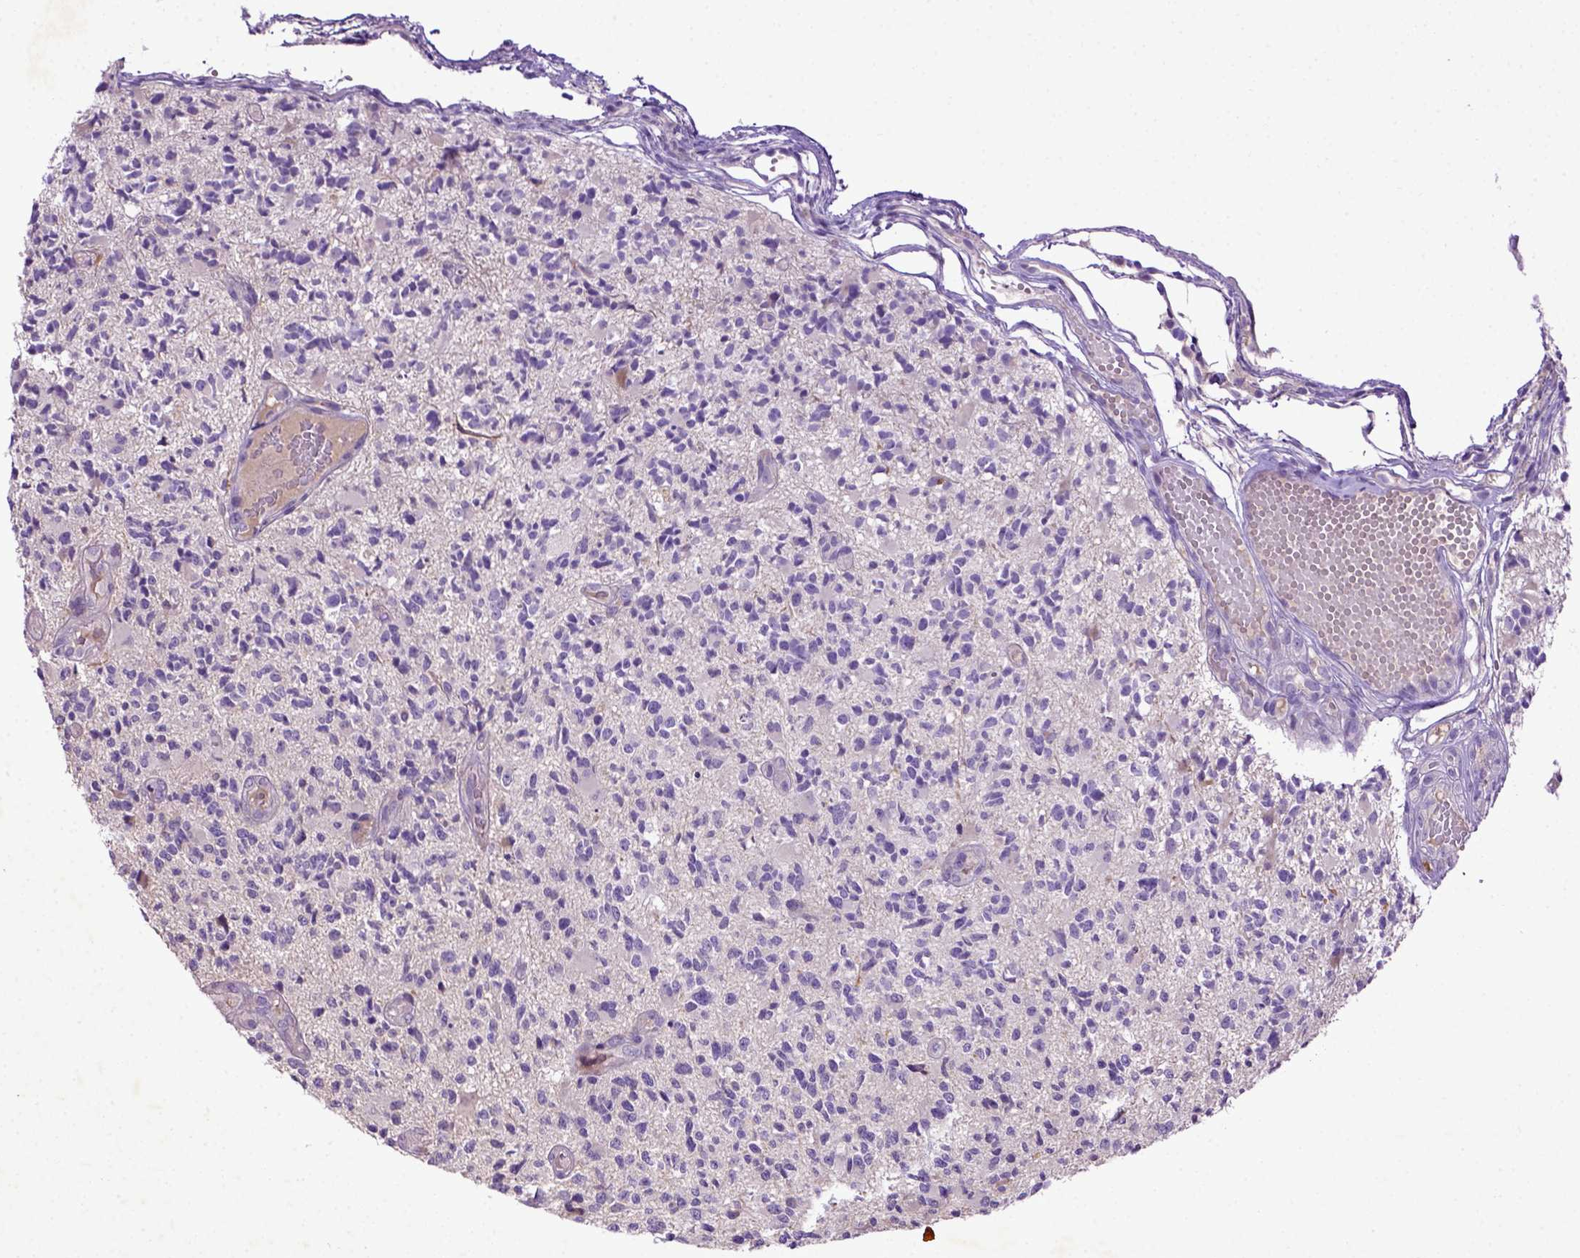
{"staining": {"intensity": "negative", "quantity": "none", "location": "none"}, "tissue": "glioma", "cell_type": "Tumor cells", "image_type": "cancer", "snomed": [{"axis": "morphology", "description": "Glioma, malignant, High grade"}, {"axis": "topography", "description": "Brain"}], "caption": "High magnification brightfield microscopy of high-grade glioma (malignant) stained with DAB (brown) and counterstained with hematoxylin (blue): tumor cells show no significant positivity.", "gene": "DEPDC1B", "patient": {"sex": "female", "age": 63}}